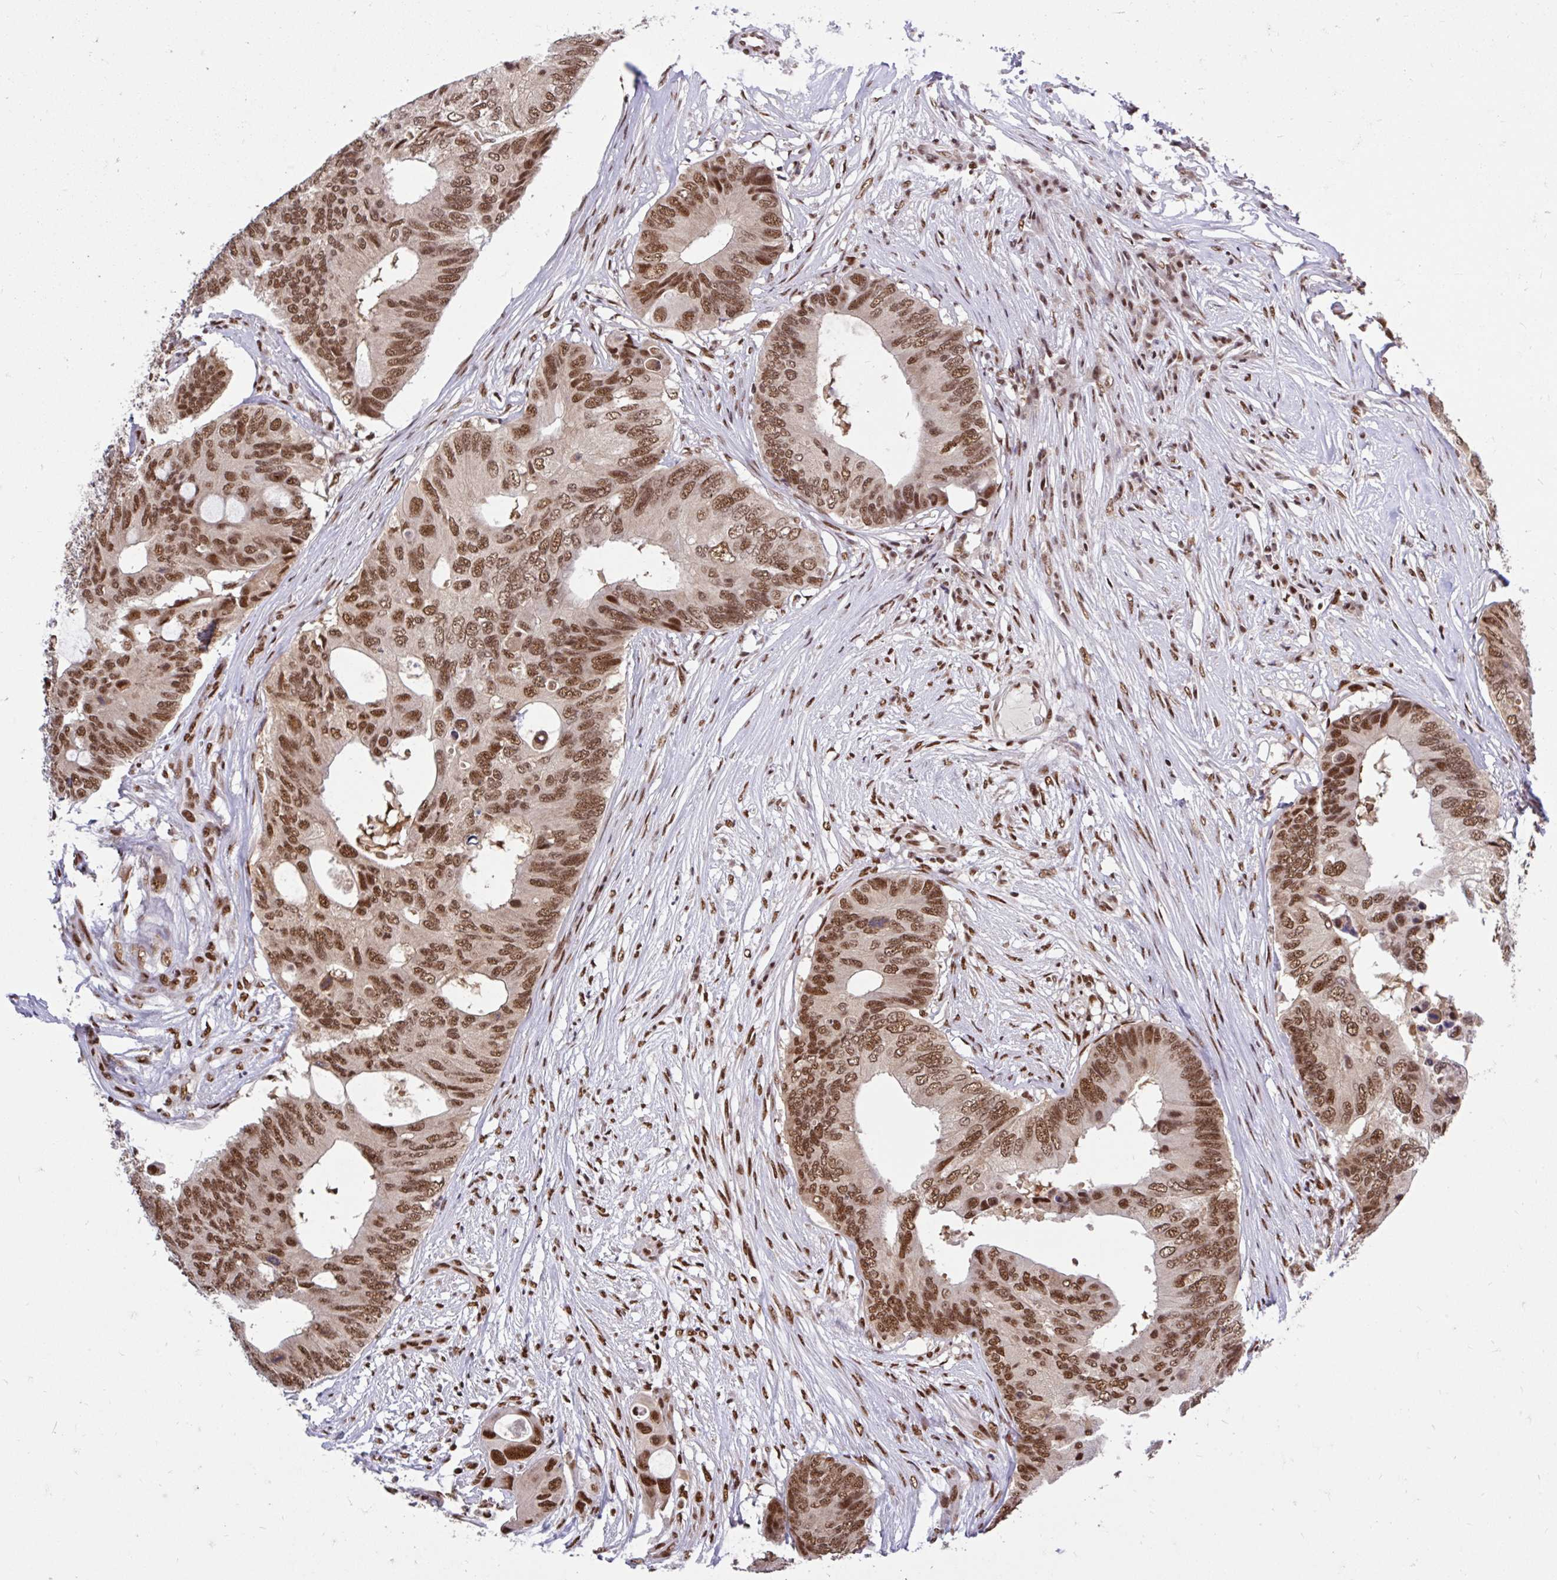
{"staining": {"intensity": "moderate", "quantity": ">75%", "location": "nuclear"}, "tissue": "colorectal cancer", "cell_type": "Tumor cells", "image_type": "cancer", "snomed": [{"axis": "morphology", "description": "Adenocarcinoma, NOS"}, {"axis": "topography", "description": "Colon"}], "caption": "The image demonstrates staining of colorectal cancer, revealing moderate nuclear protein staining (brown color) within tumor cells.", "gene": "ABCA9", "patient": {"sex": "male", "age": 71}}